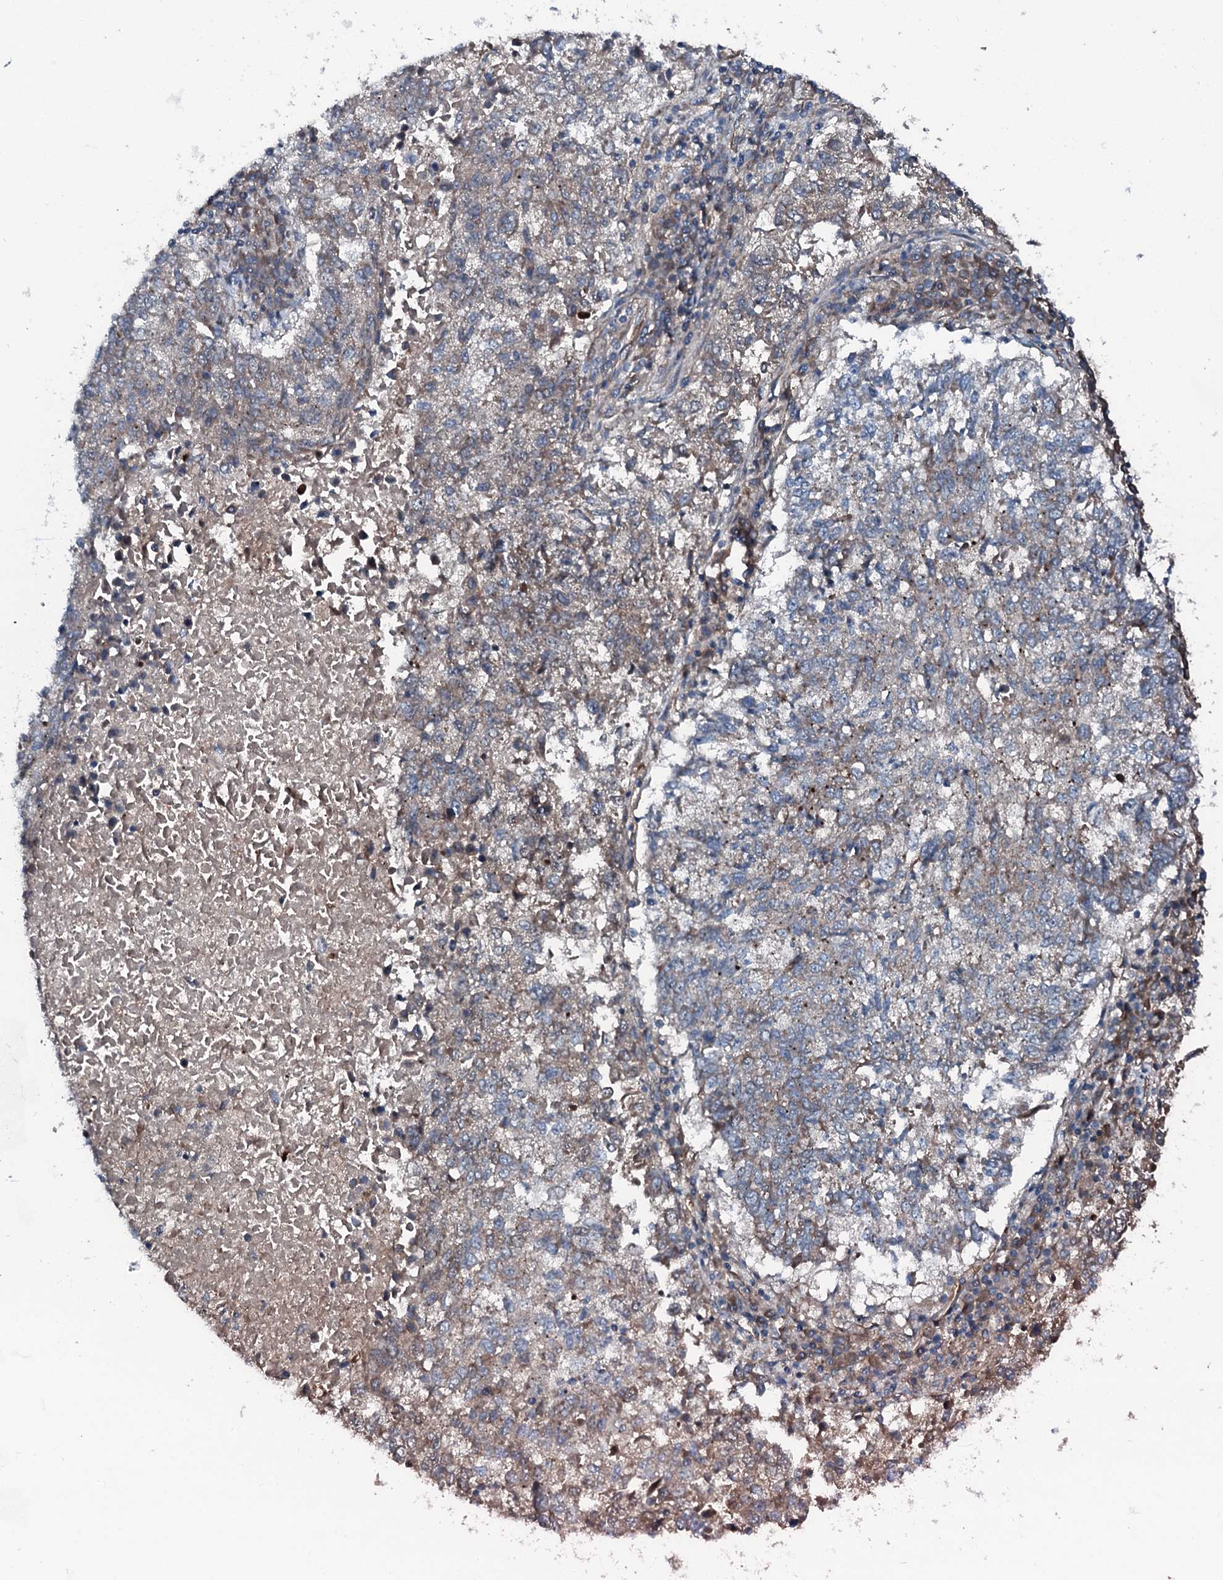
{"staining": {"intensity": "weak", "quantity": ">75%", "location": "cytoplasmic/membranous"}, "tissue": "lung cancer", "cell_type": "Tumor cells", "image_type": "cancer", "snomed": [{"axis": "morphology", "description": "Squamous cell carcinoma, NOS"}, {"axis": "topography", "description": "Lung"}], "caption": "A brown stain shows weak cytoplasmic/membranous expression of a protein in squamous cell carcinoma (lung) tumor cells.", "gene": "TRIM7", "patient": {"sex": "male", "age": 73}}